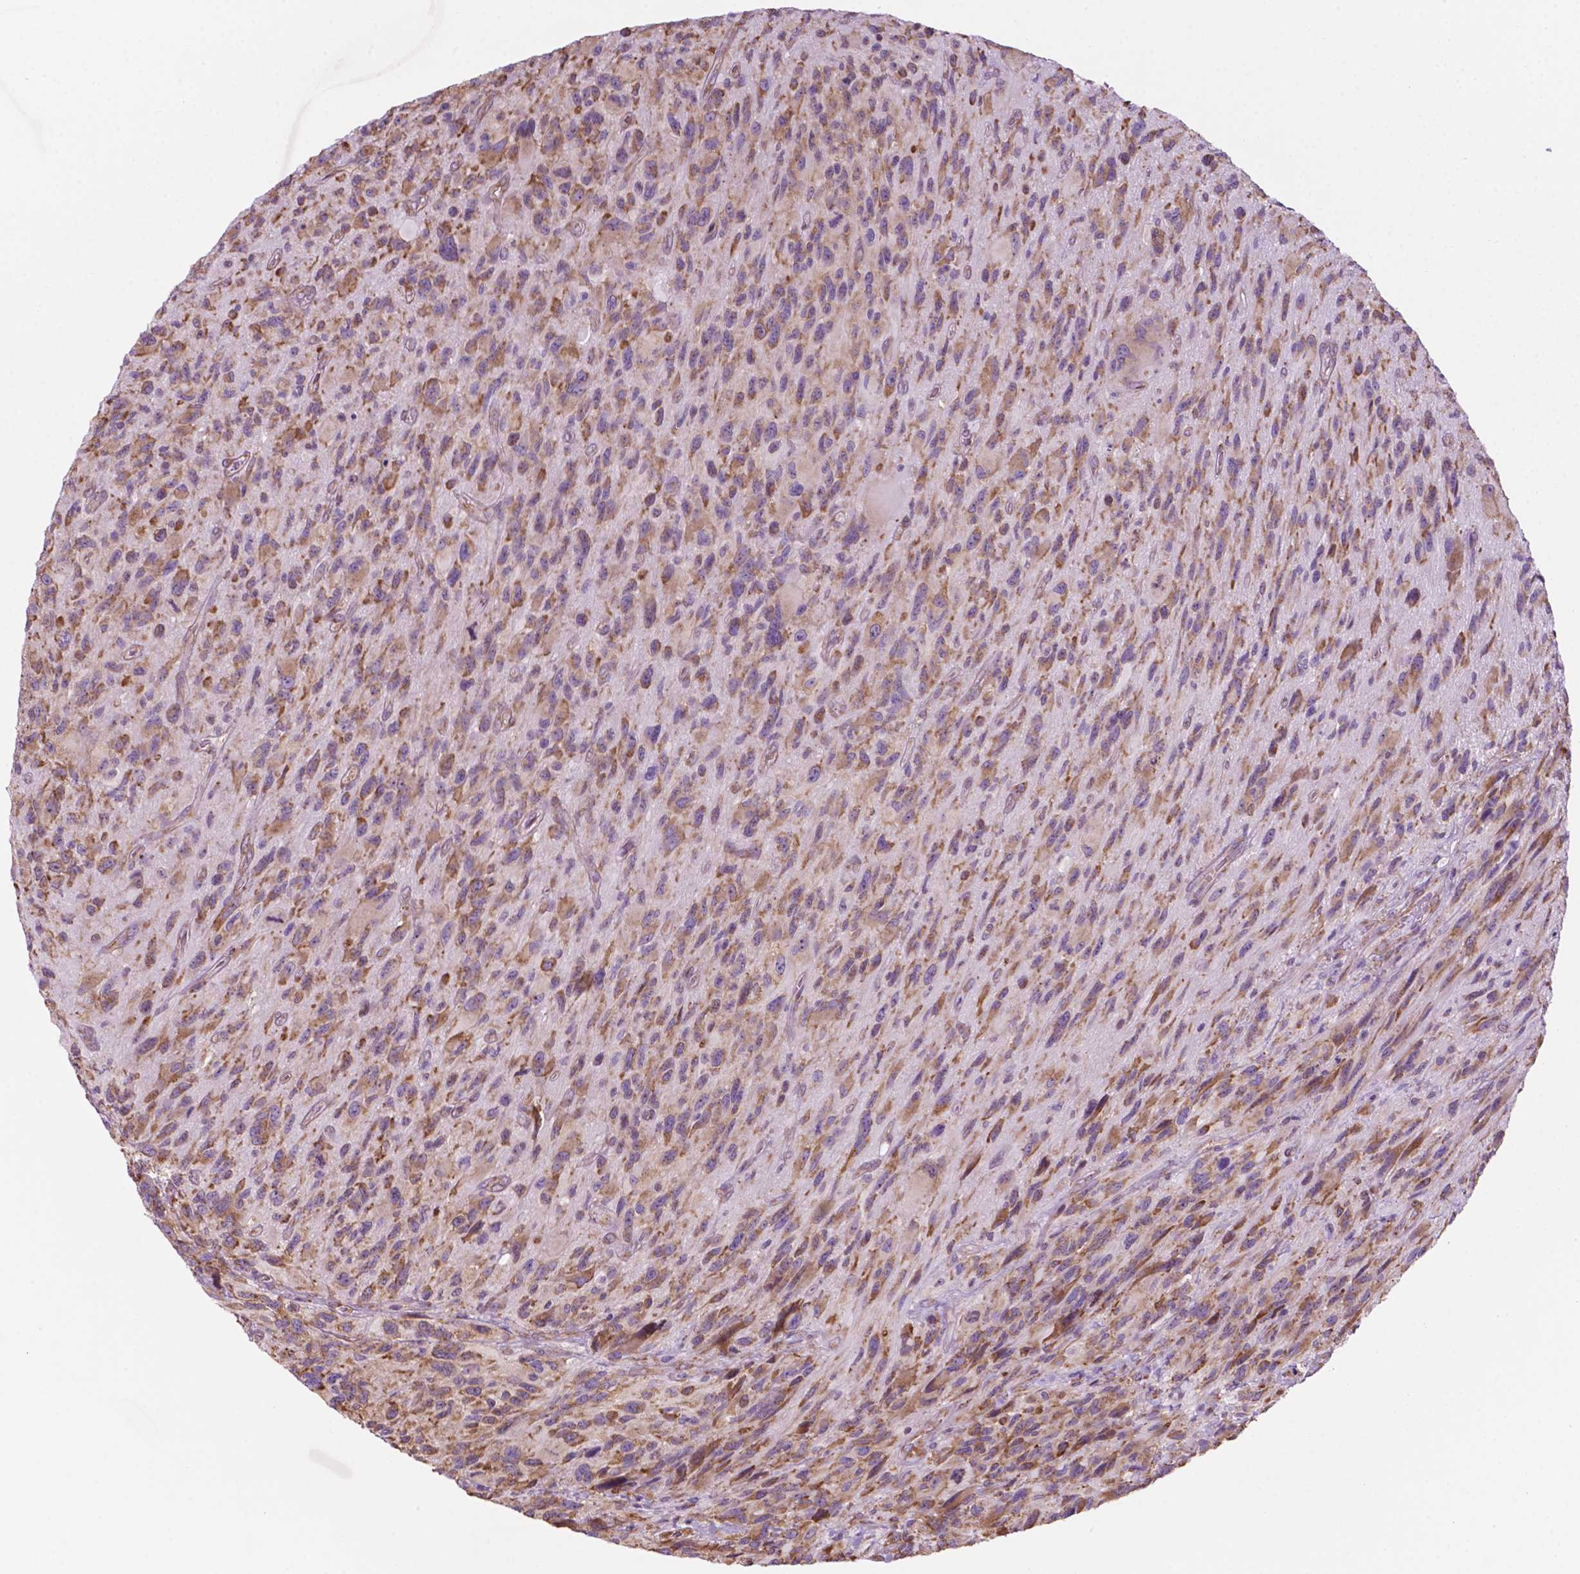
{"staining": {"intensity": "moderate", "quantity": "25%-75%", "location": "cytoplasmic/membranous"}, "tissue": "glioma", "cell_type": "Tumor cells", "image_type": "cancer", "snomed": [{"axis": "morphology", "description": "Glioma, malignant, NOS"}, {"axis": "morphology", "description": "Glioma, malignant, High grade"}, {"axis": "topography", "description": "Brain"}], "caption": "Glioma stained with DAB (3,3'-diaminobenzidine) immunohistochemistry (IHC) exhibits medium levels of moderate cytoplasmic/membranous staining in about 25%-75% of tumor cells.", "gene": "RPL29", "patient": {"sex": "female", "age": 71}}